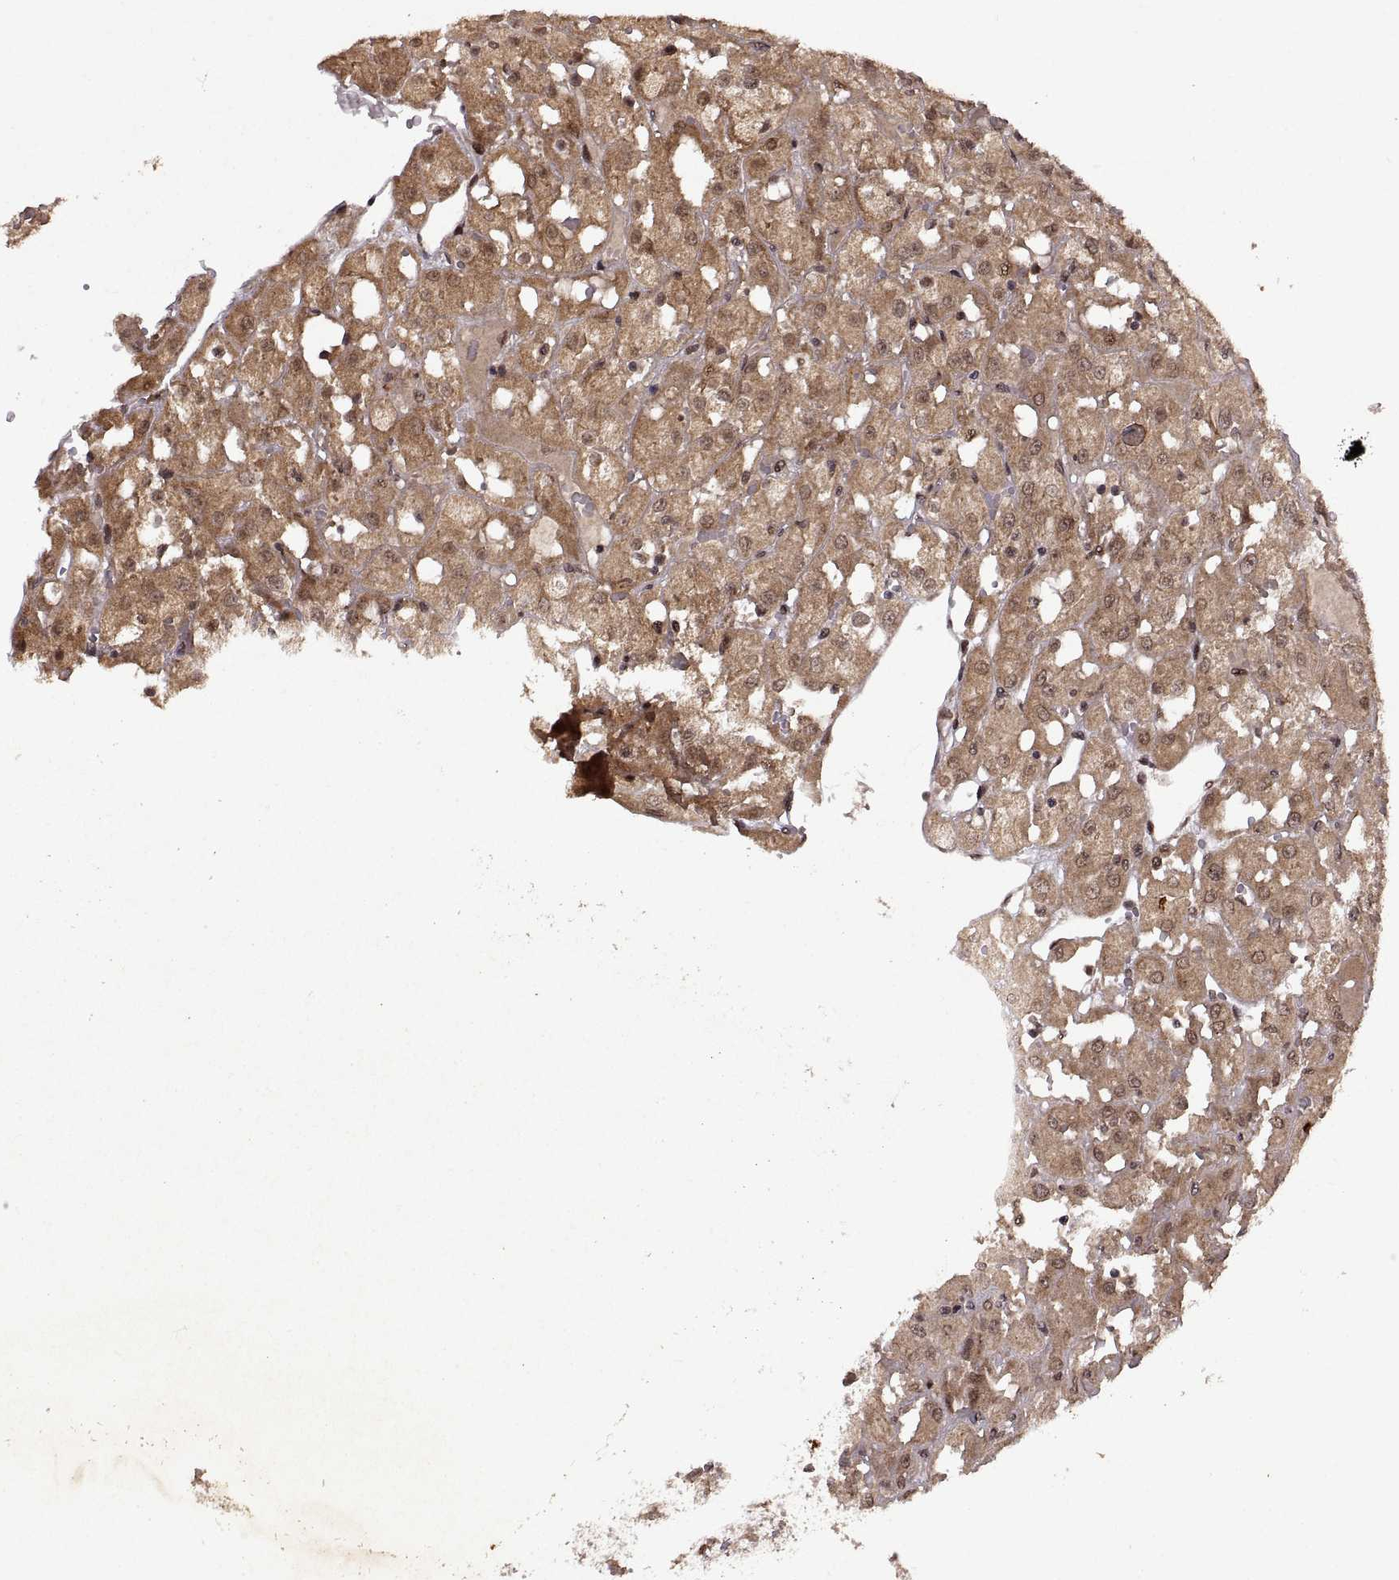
{"staining": {"intensity": "weak", "quantity": ">75%", "location": "cytoplasmic/membranous,nuclear"}, "tissue": "renal cancer", "cell_type": "Tumor cells", "image_type": "cancer", "snomed": [{"axis": "morphology", "description": "Adenocarcinoma, NOS"}, {"axis": "topography", "description": "Kidney"}], "caption": "Renal cancer (adenocarcinoma) was stained to show a protein in brown. There is low levels of weak cytoplasmic/membranous and nuclear positivity in about >75% of tumor cells.", "gene": "PTOV1", "patient": {"sex": "male", "age": 72}}